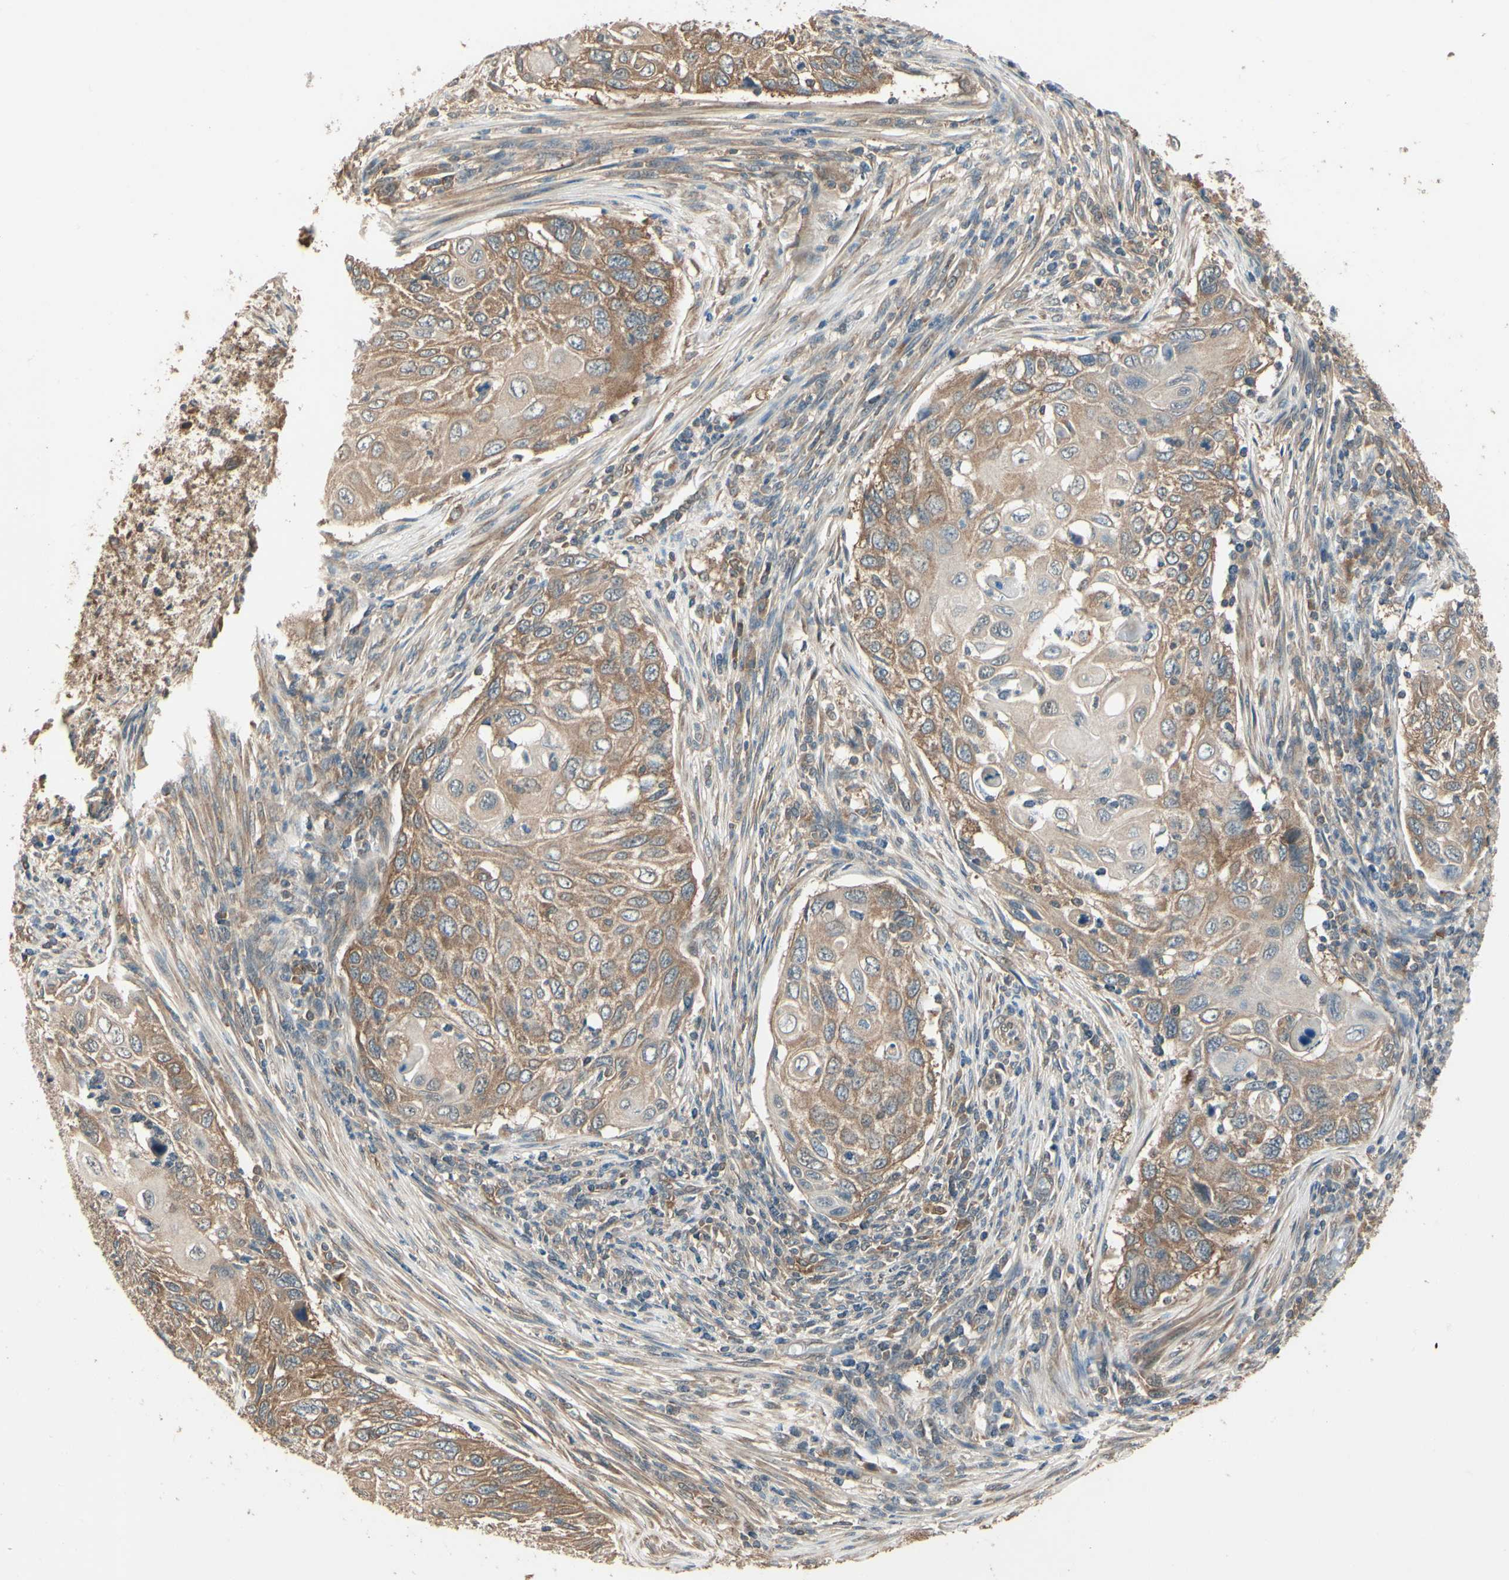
{"staining": {"intensity": "moderate", "quantity": ">75%", "location": "cytoplasmic/membranous"}, "tissue": "cervical cancer", "cell_type": "Tumor cells", "image_type": "cancer", "snomed": [{"axis": "morphology", "description": "Squamous cell carcinoma, NOS"}, {"axis": "topography", "description": "Cervix"}], "caption": "DAB (3,3'-diaminobenzidine) immunohistochemical staining of human cervical squamous cell carcinoma reveals moderate cytoplasmic/membranous protein positivity in about >75% of tumor cells.", "gene": "CCT7", "patient": {"sex": "female", "age": 70}}